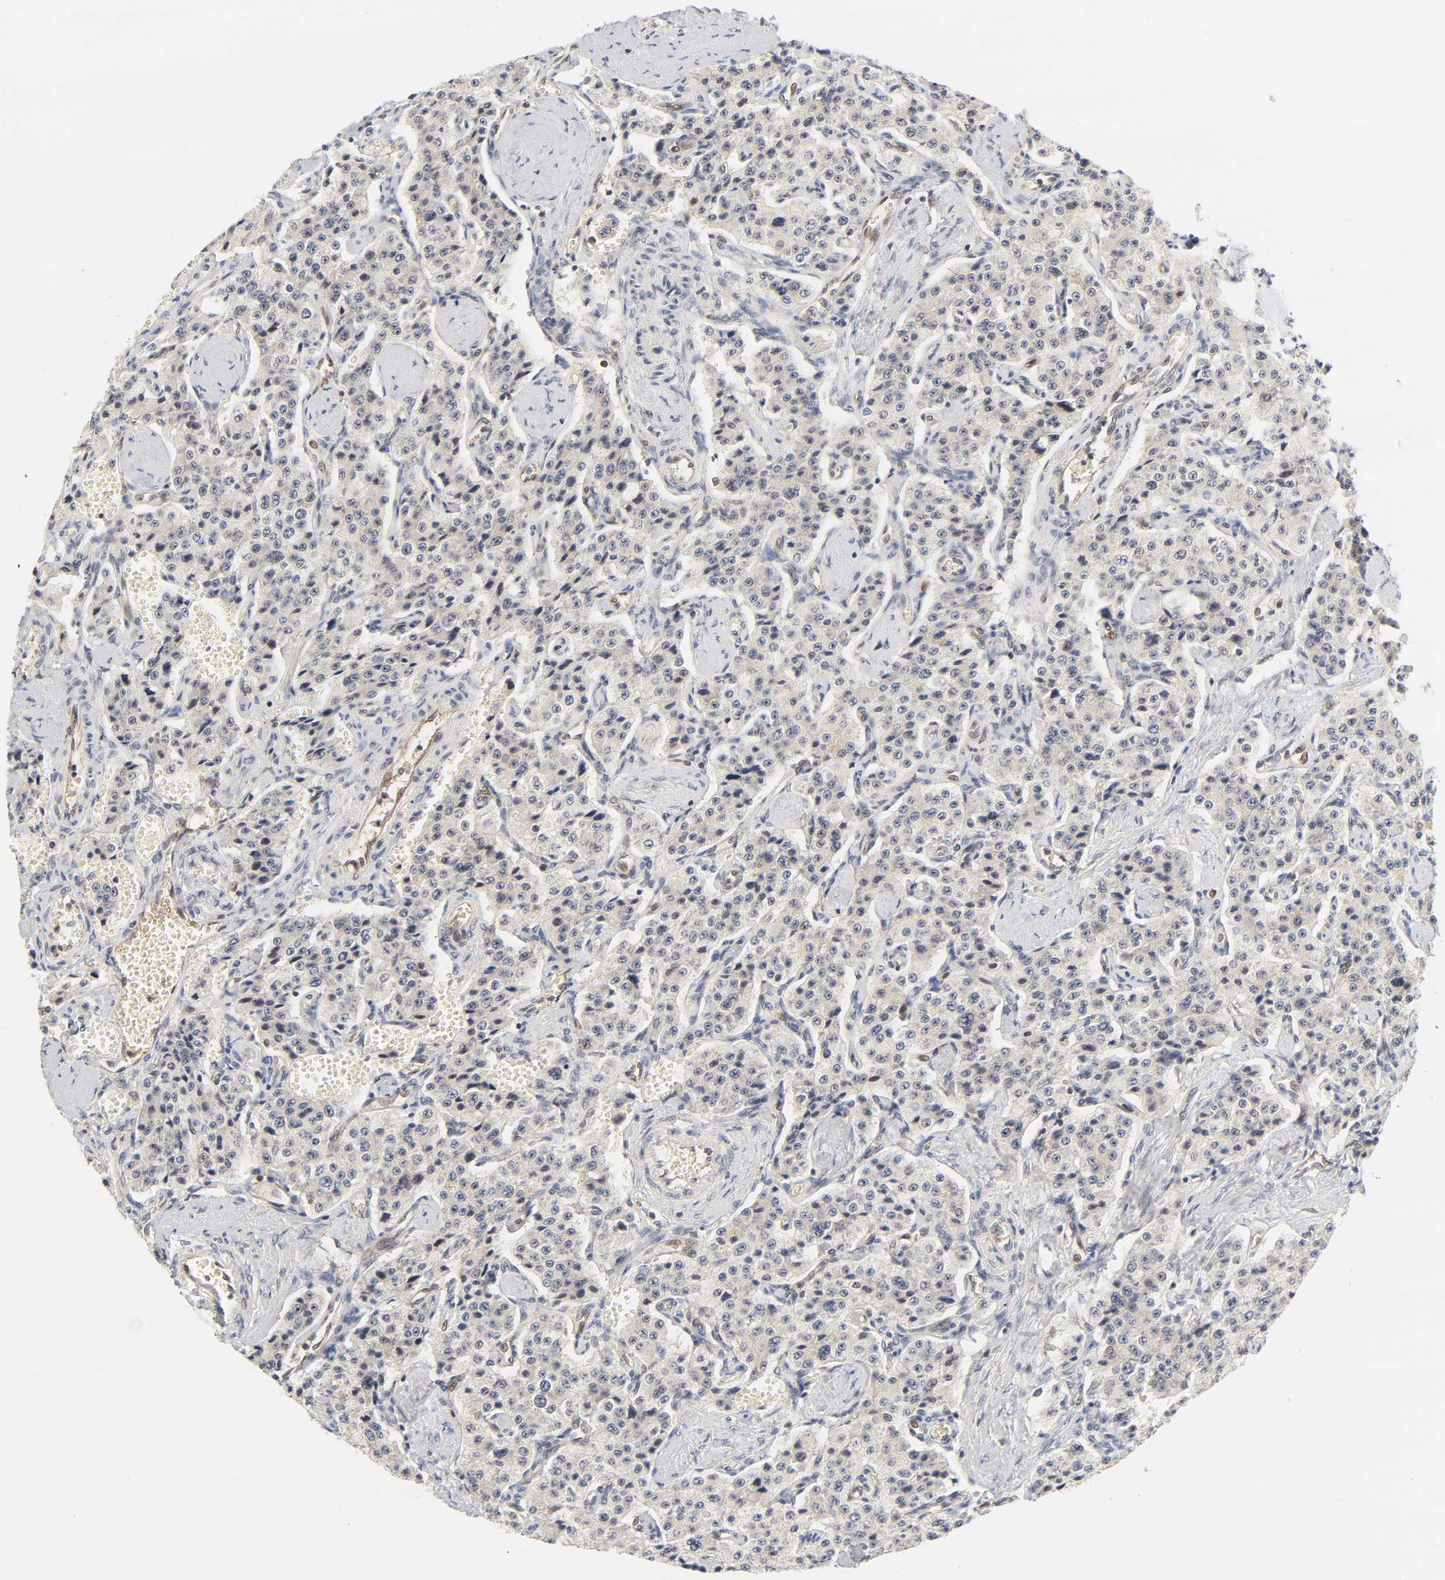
{"staining": {"intensity": "negative", "quantity": "none", "location": "none"}, "tissue": "carcinoid", "cell_type": "Tumor cells", "image_type": "cancer", "snomed": [{"axis": "morphology", "description": "Carcinoid, malignant, NOS"}, {"axis": "topography", "description": "Small intestine"}], "caption": "A micrograph of human carcinoid is negative for staining in tumor cells. (DAB IHC, high magnification).", "gene": "CDC37", "patient": {"sex": "male", "age": 52}}